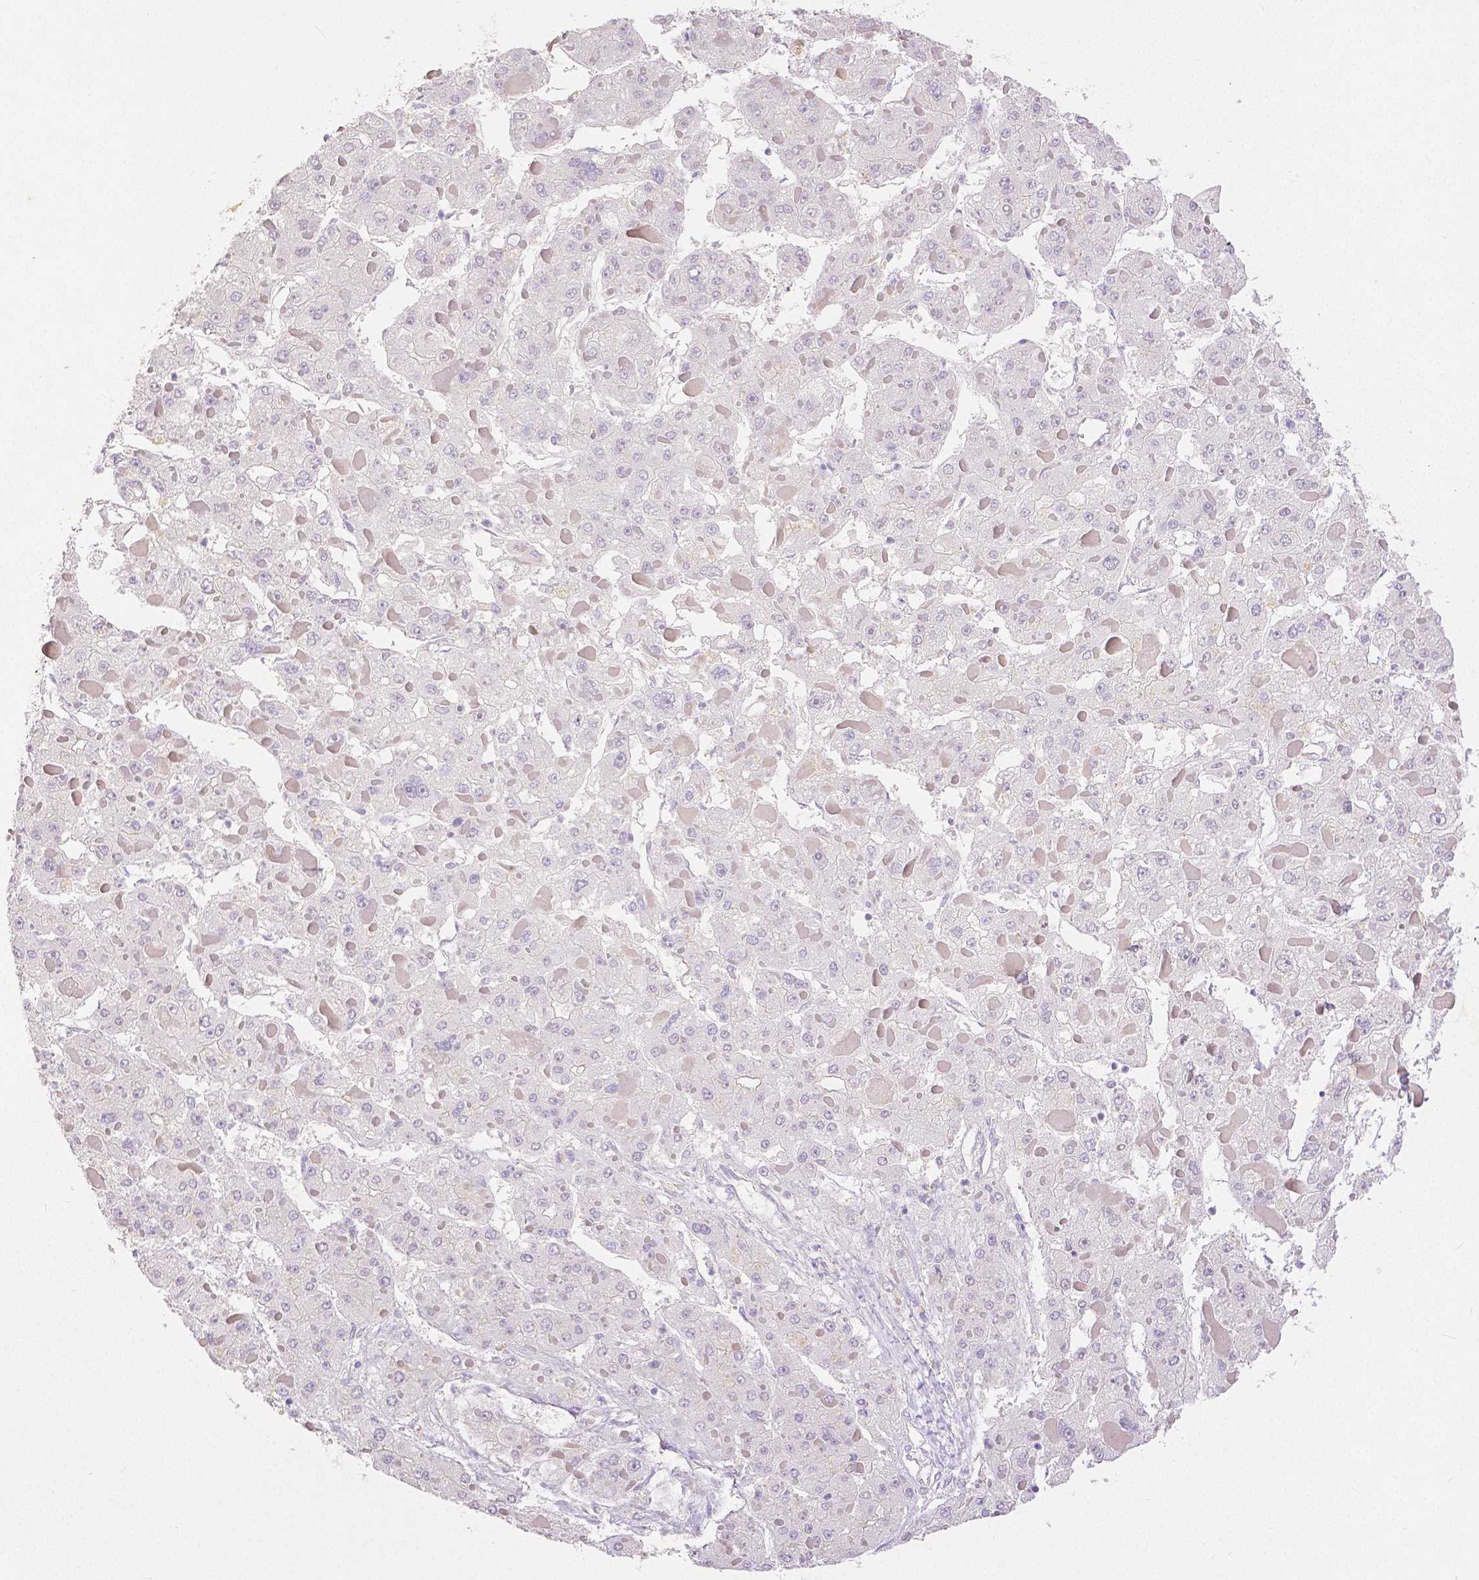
{"staining": {"intensity": "negative", "quantity": "none", "location": "none"}, "tissue": "liver cancer", "cell_type": "Tumor cells", "image_type": "cancer", "snomed": [{"axis": "morphology", "description": "Carcinoma, Hepatocellular, NOS"}, {"axis": "topography", "description": "Liver"}], "caption": "Immunohistochemical staining of human liver cancer (hepatocellular carcinoma) demonstrates no significant positivity in tumor cells.", "gene": "OCLN", "patient": {"sex": "female", "age": 73}}